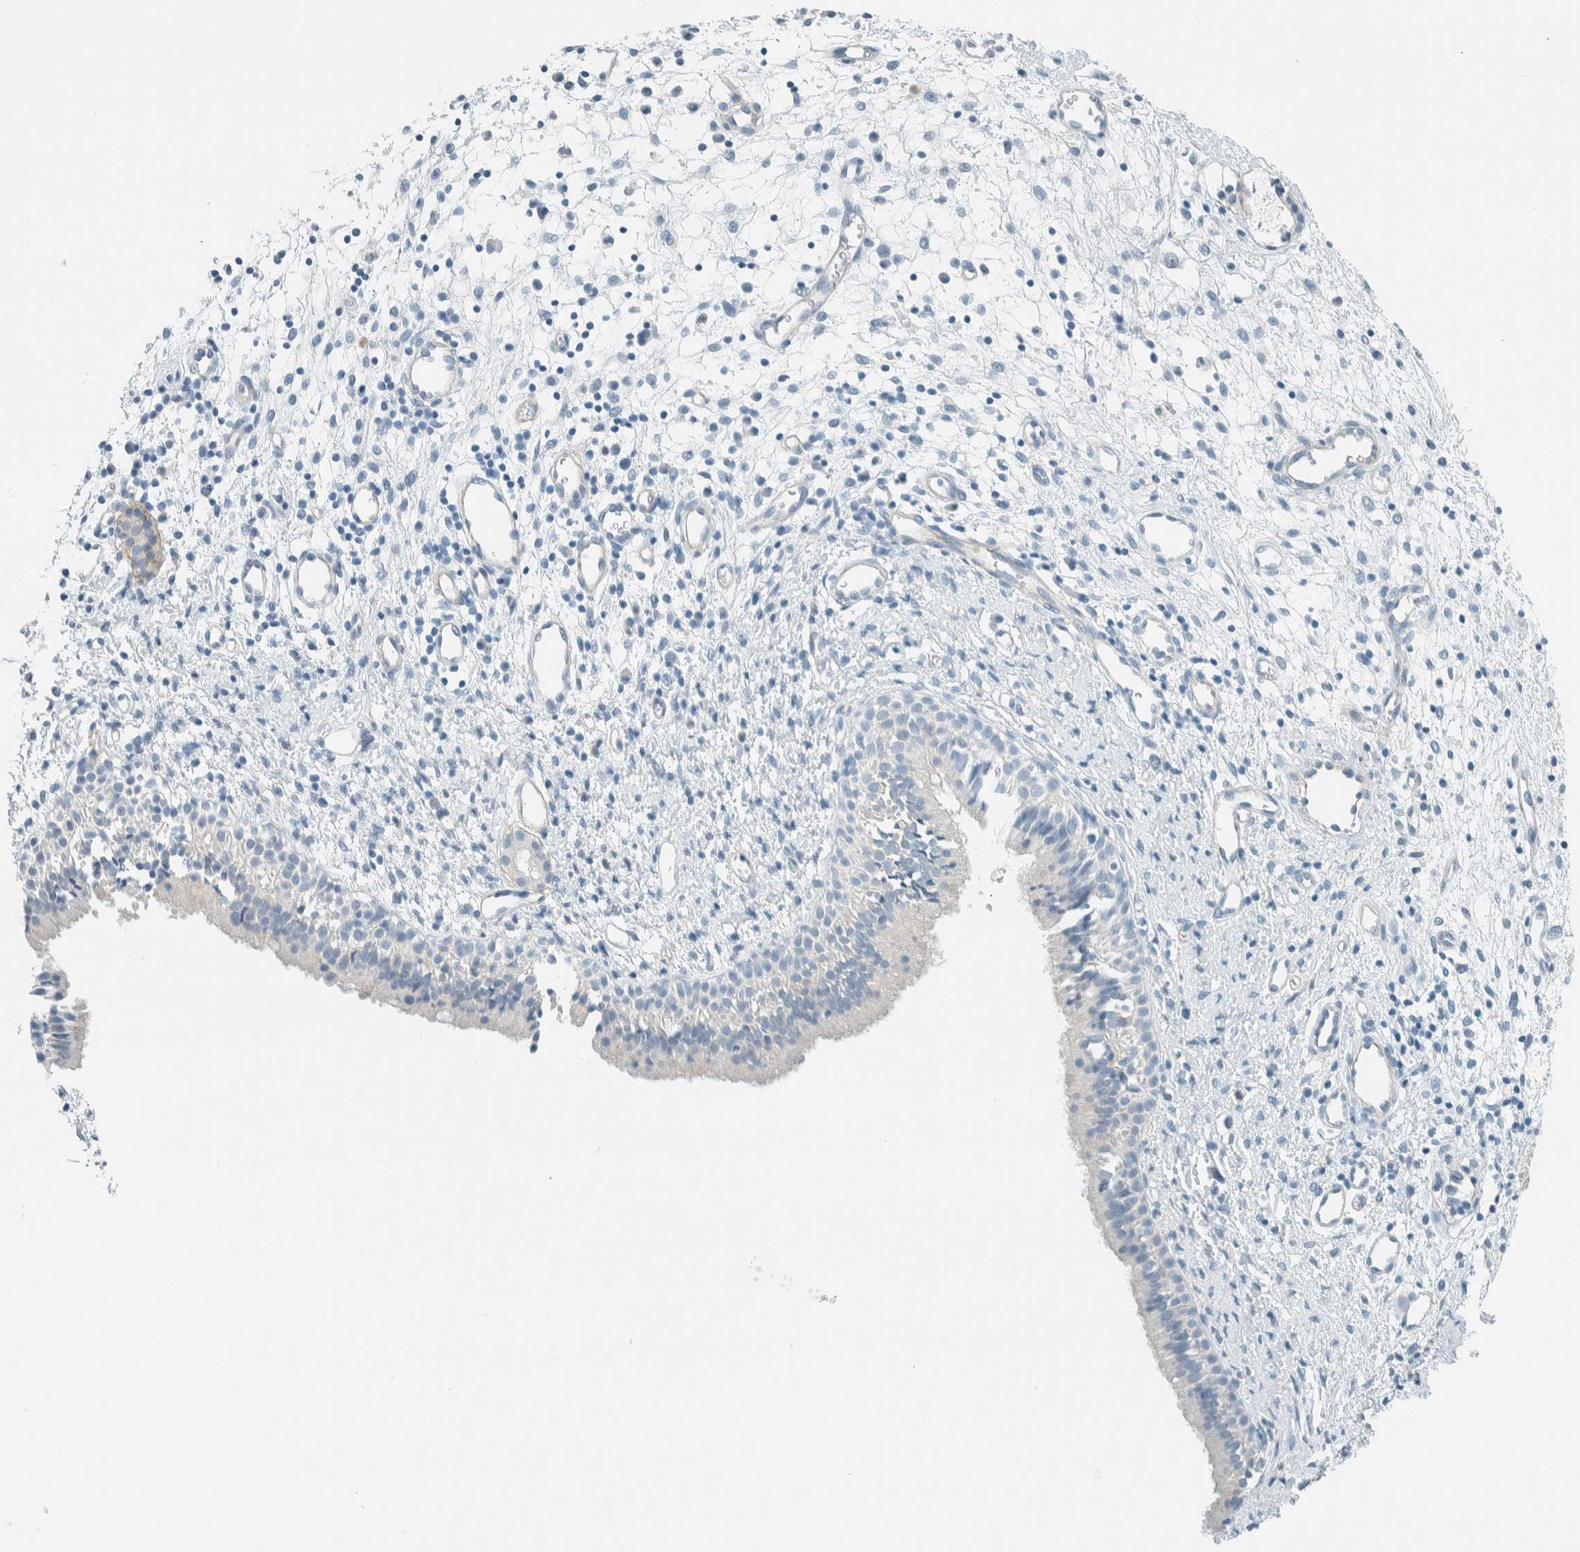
{"staining": {"intensity": "negative", "quantity": "none", "location": "none"}, "tissue": "nasopharynx", "cell_type": "Respiratory epithelial cells", "image_type": "normal", "snomed": [{"axis": "morphology", "description": "Normal tissue, NOS"}, {"axis": "topography", "description": "Nasopharynx"}], "caption": "This is a image of IHC staining of unremarkable nasopharynx, which shows no positivity in respiratory epithelial cells. (DAB (3,3'-diaminobenzidine) IHC with hematoxylin counter stain).", "gene": "SLFN12", "patient": {"sex": "male", "age": 22}}